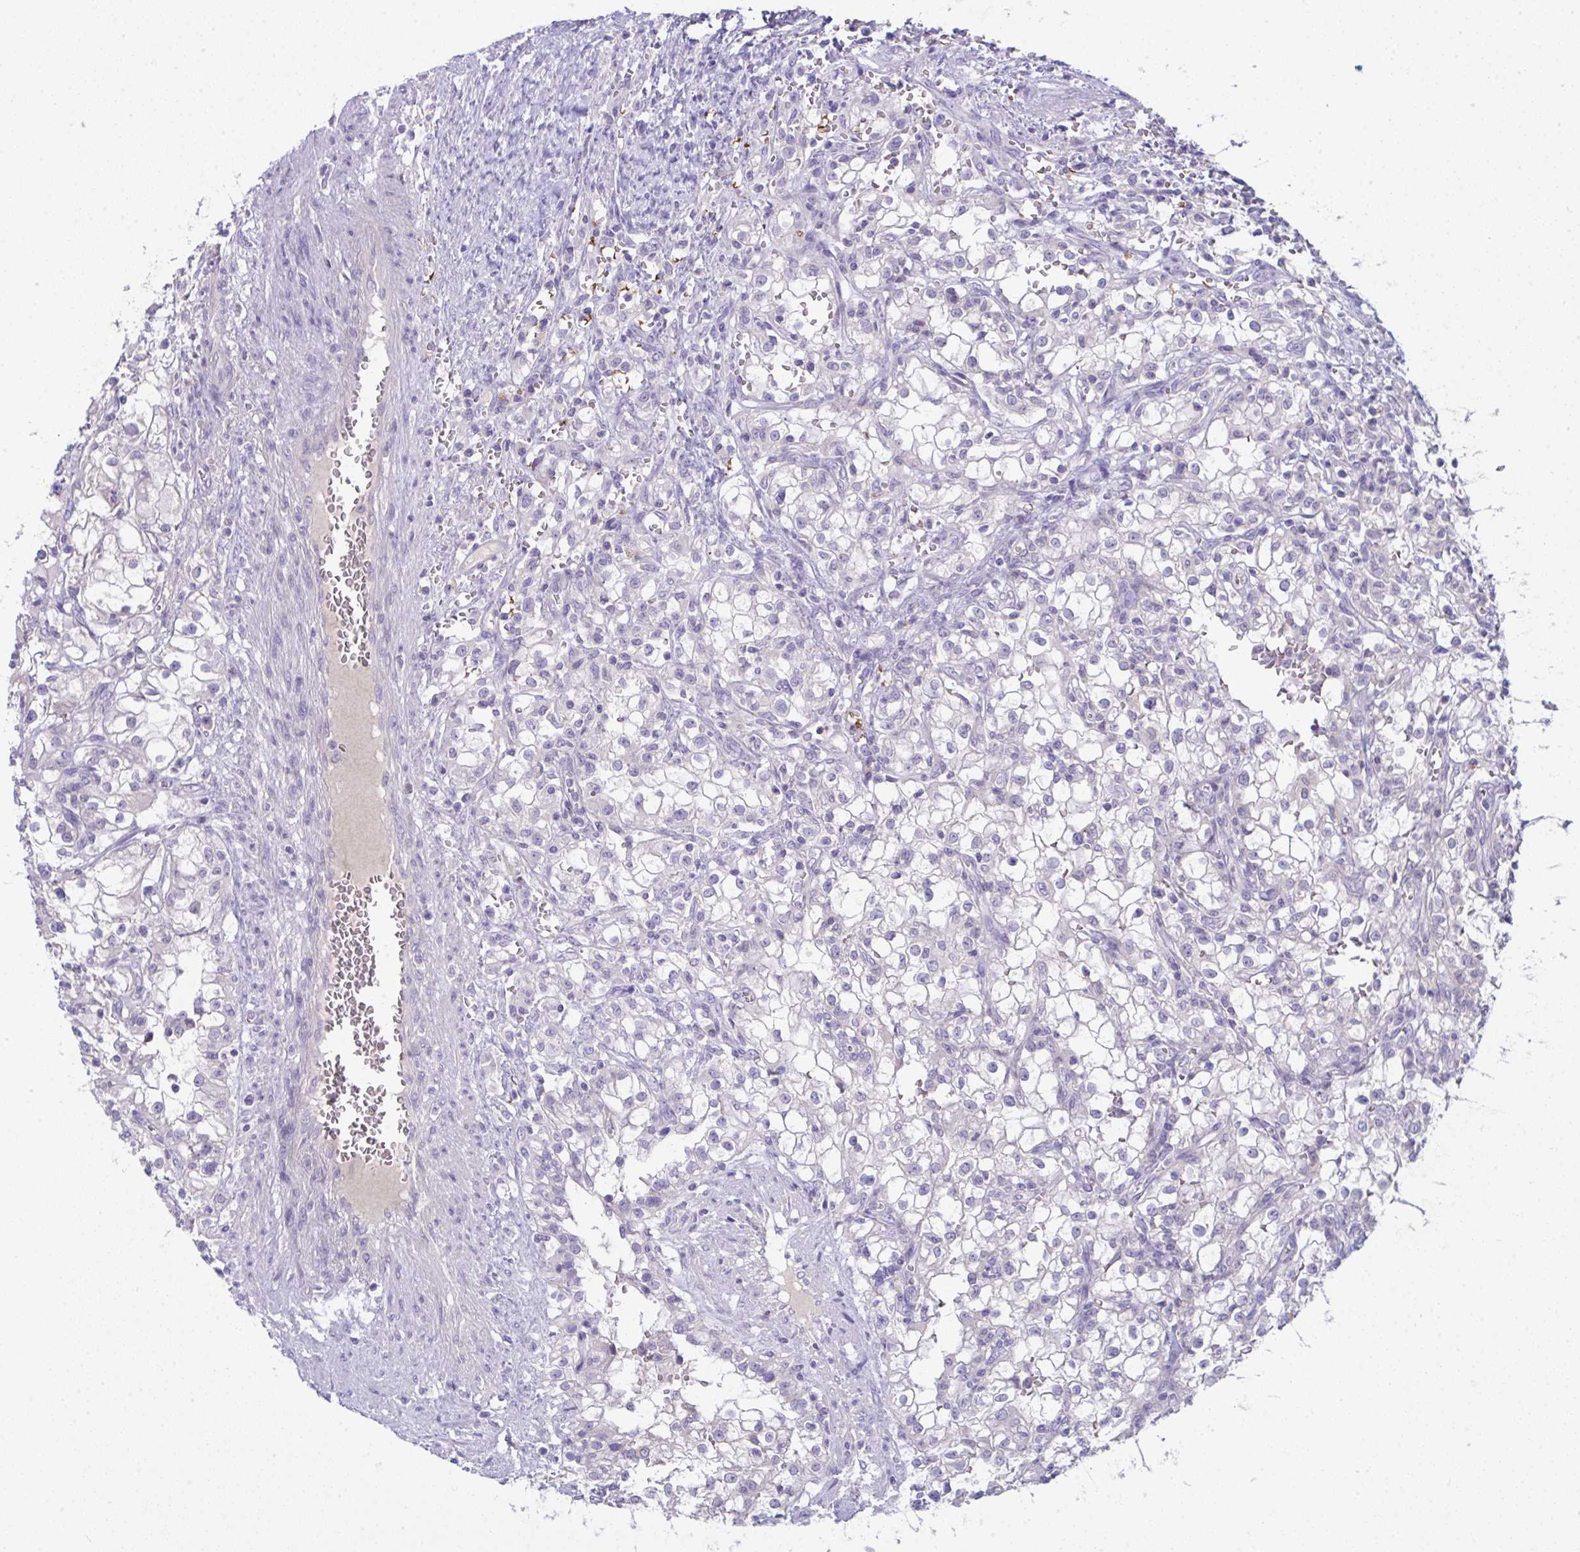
{"staining": {"intensity": "negative", "quantity": "none", "location": "none"}, "tissue": "renal cancer", "cell_type": "Tumor cells", "image_type": "cancer", "snomed": [{"axis": "morphology", "description": "Adenocarcinoma, NOS"}, {"axis": "topography", "description": "Kidney"}], "caption": "This is an immunohistochemistry (IHC) image of human renal cancer. There is no positivity in tumor cells.", "gene": "SPTB", "patient": {"sex": "female", "age": 74}}